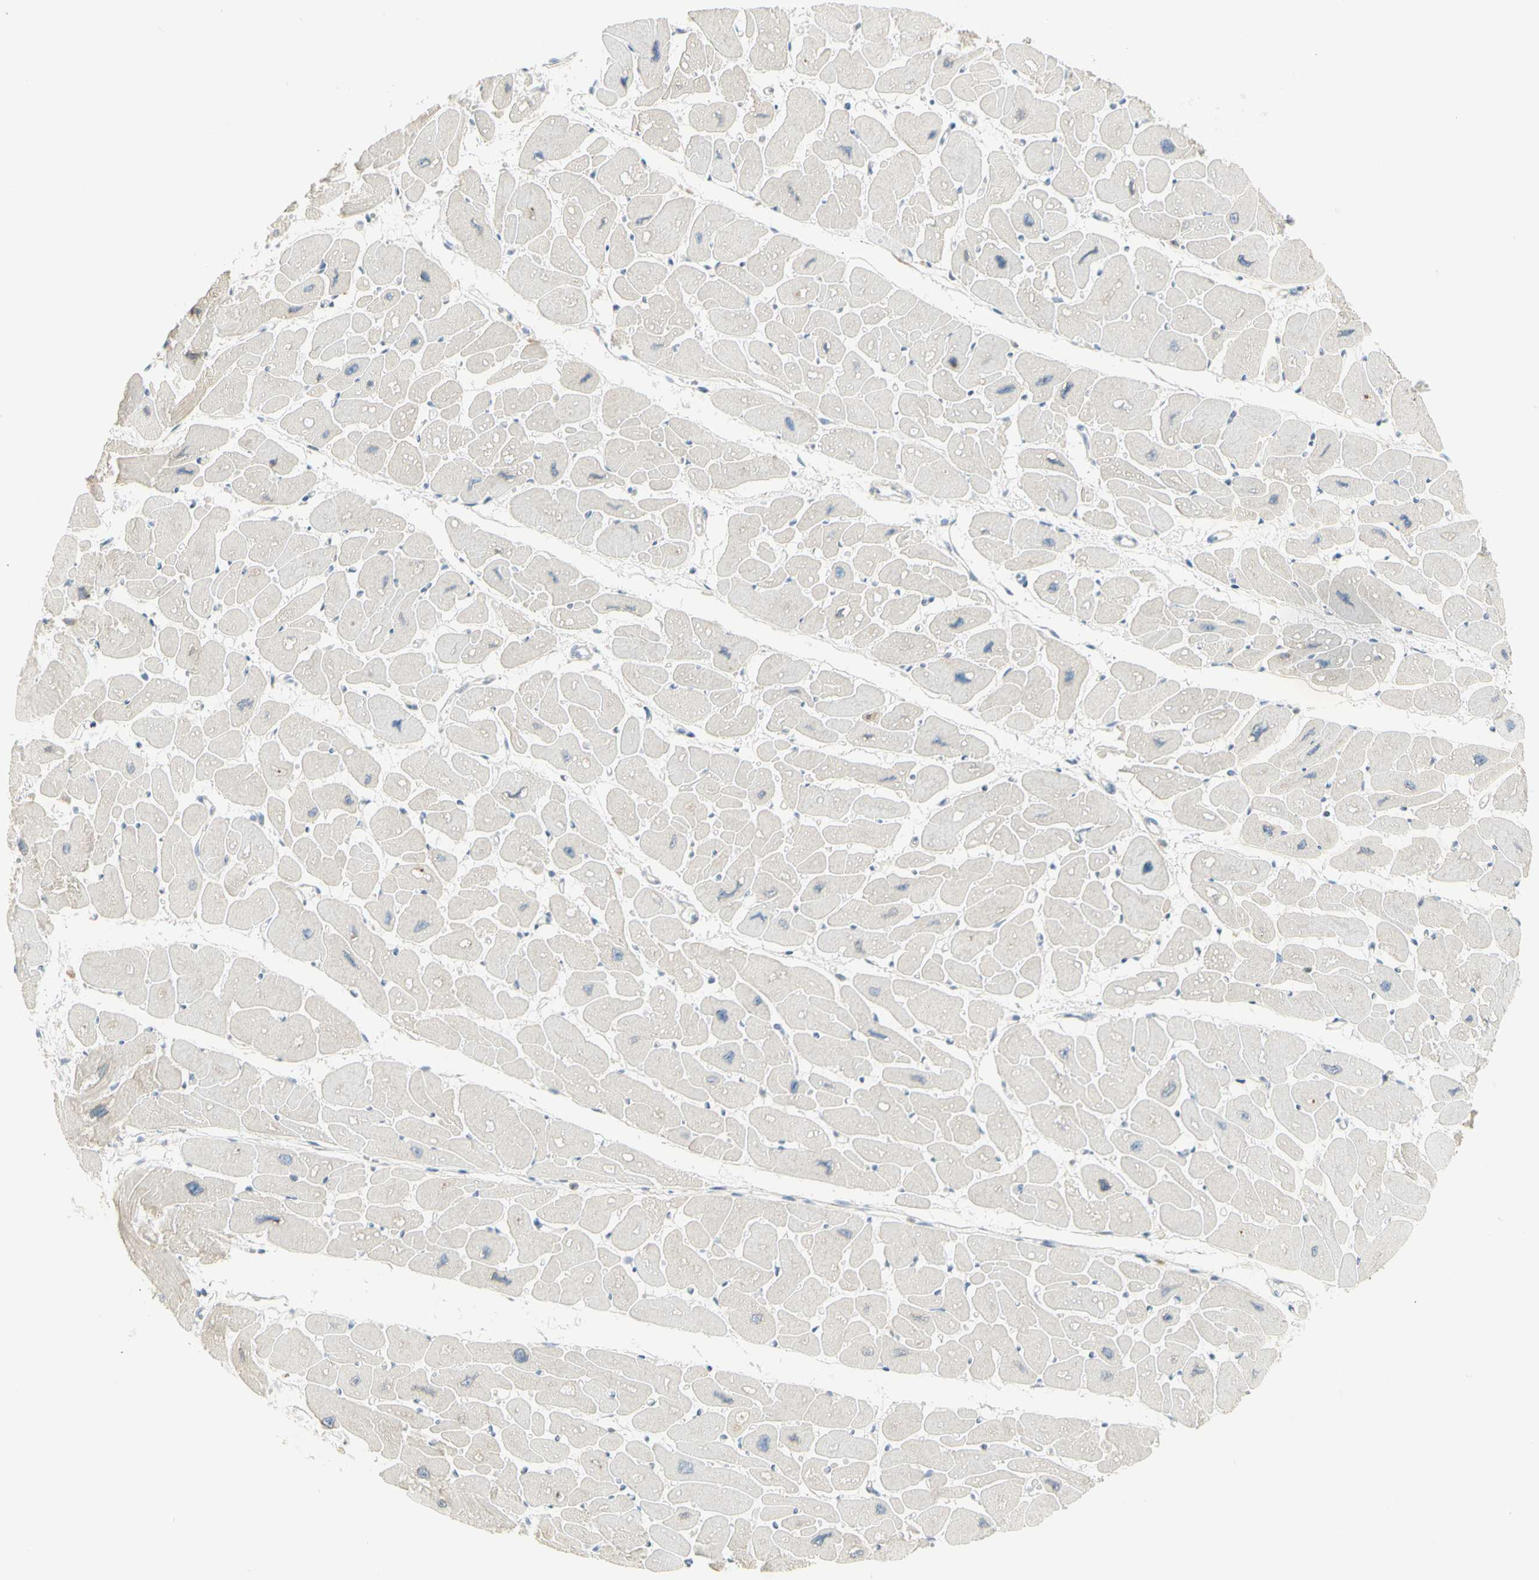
{"staining": {"intensity": "negative", "quantity": "none", "location": "none"}, "tissue": "heart muscle", "cell_type": "Cardiomyocytes", "image_type": "normal", "snomed": [{"axis": "morphology", "description": "Normal tissue, NOS"}, {"axis": "topography", "description": "Heart"}], "caption": "Image shows no significant protein staining in cardiomyocytes of unremarkable heart muscle. (Brightfield microscopy of DAB IHC at high magnification).", "gene": "TNFSF11", "patient": {"sex": "female", "age": 54}}